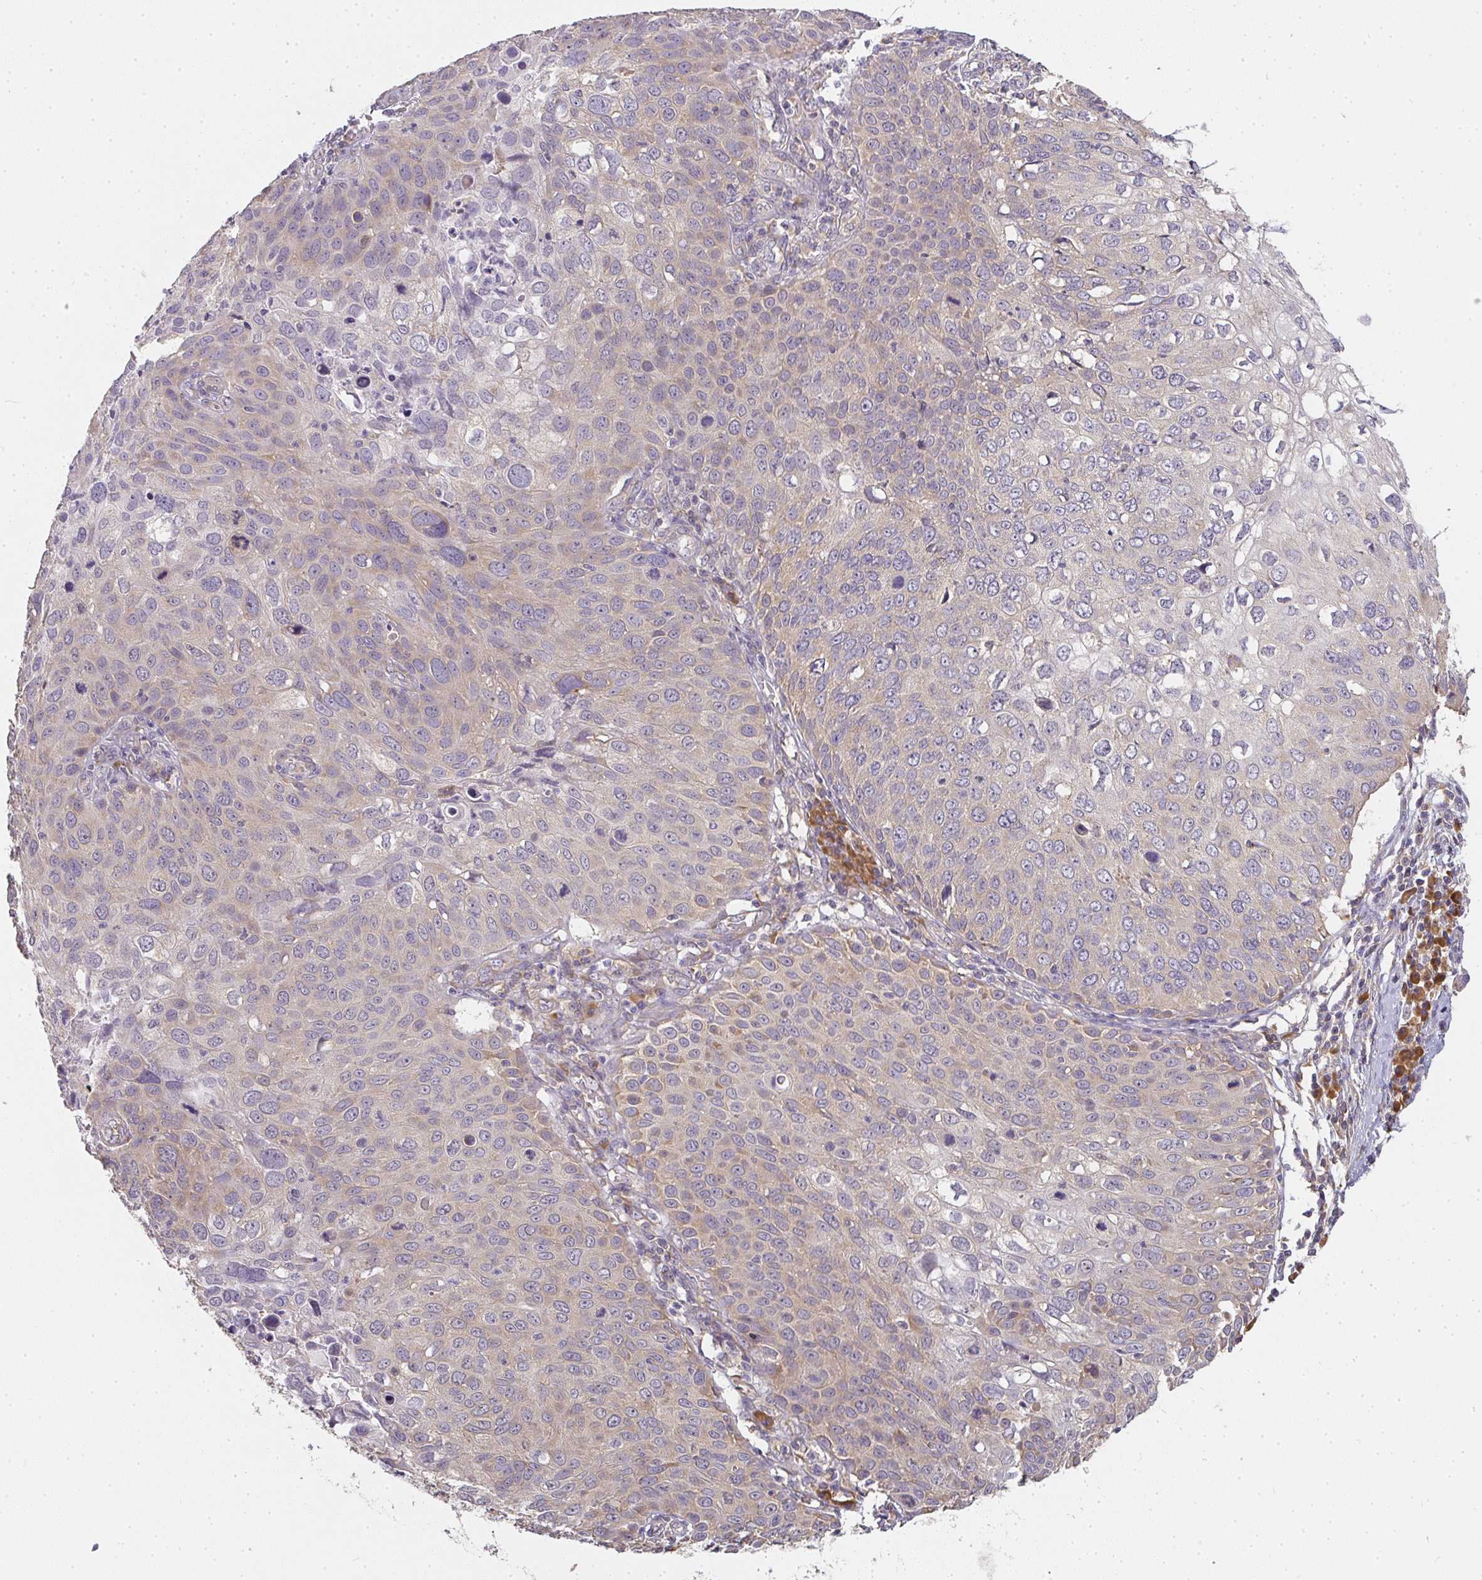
{"staining": {"intensity": "weak", "quantity": "25%-75%", "location": "cytoplasmic/membranous"}, "tissue": "skin cancer", "cell_type": "Tumor cells", "image_type": "cancer", "snomed": [{"axis": "morphology", "description": "Squamous cell carcinoma, NOS"}, {"axis": "topography", "description": "Skin"}], "caption": "Human skin cancer (squamous cell carcinoma) stained with a brown dye demonstrates weak cytoplasmic/membranous positive staining in about 25%-75% of tumor cells.", "gene": "SLC35B3", "patient": {"sex": "male", "age": 87}}